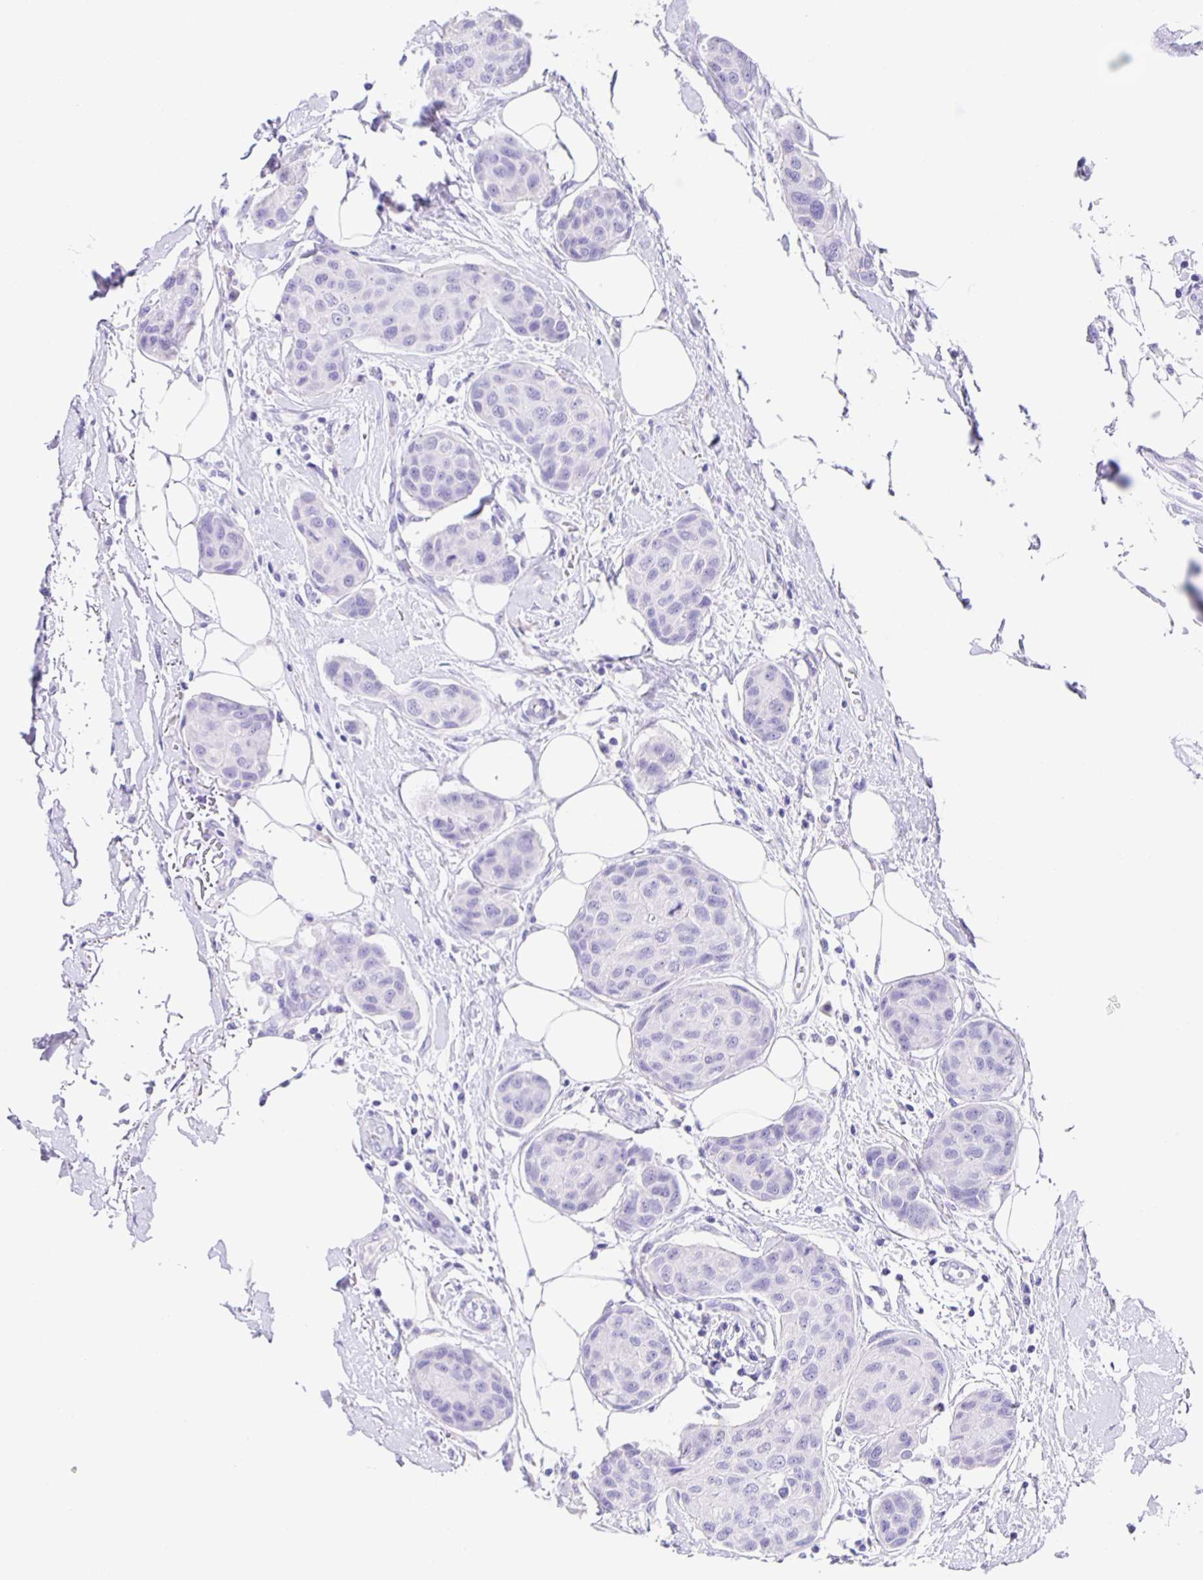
{"staining": {"intensity": "negative", "quantity": "none", "location": "none"}, "tissue": "breast cancer", "cell_type": "Tumor cells", "image_type": "cancer", "snomed": [{"axis": "morphology", "description": "Duct carcinoma"}, {"axis": "topography", "description": "Breast"}, {"axis": "topography", "description": "Lymph node"}], "caption": "Immunohistochemical staining of breast invasive ductal carcinoma demonstrates no significant positivity in tumor cells.", "gene": "GUCA2A", "patient": {"sex": "female", "age": 80}}